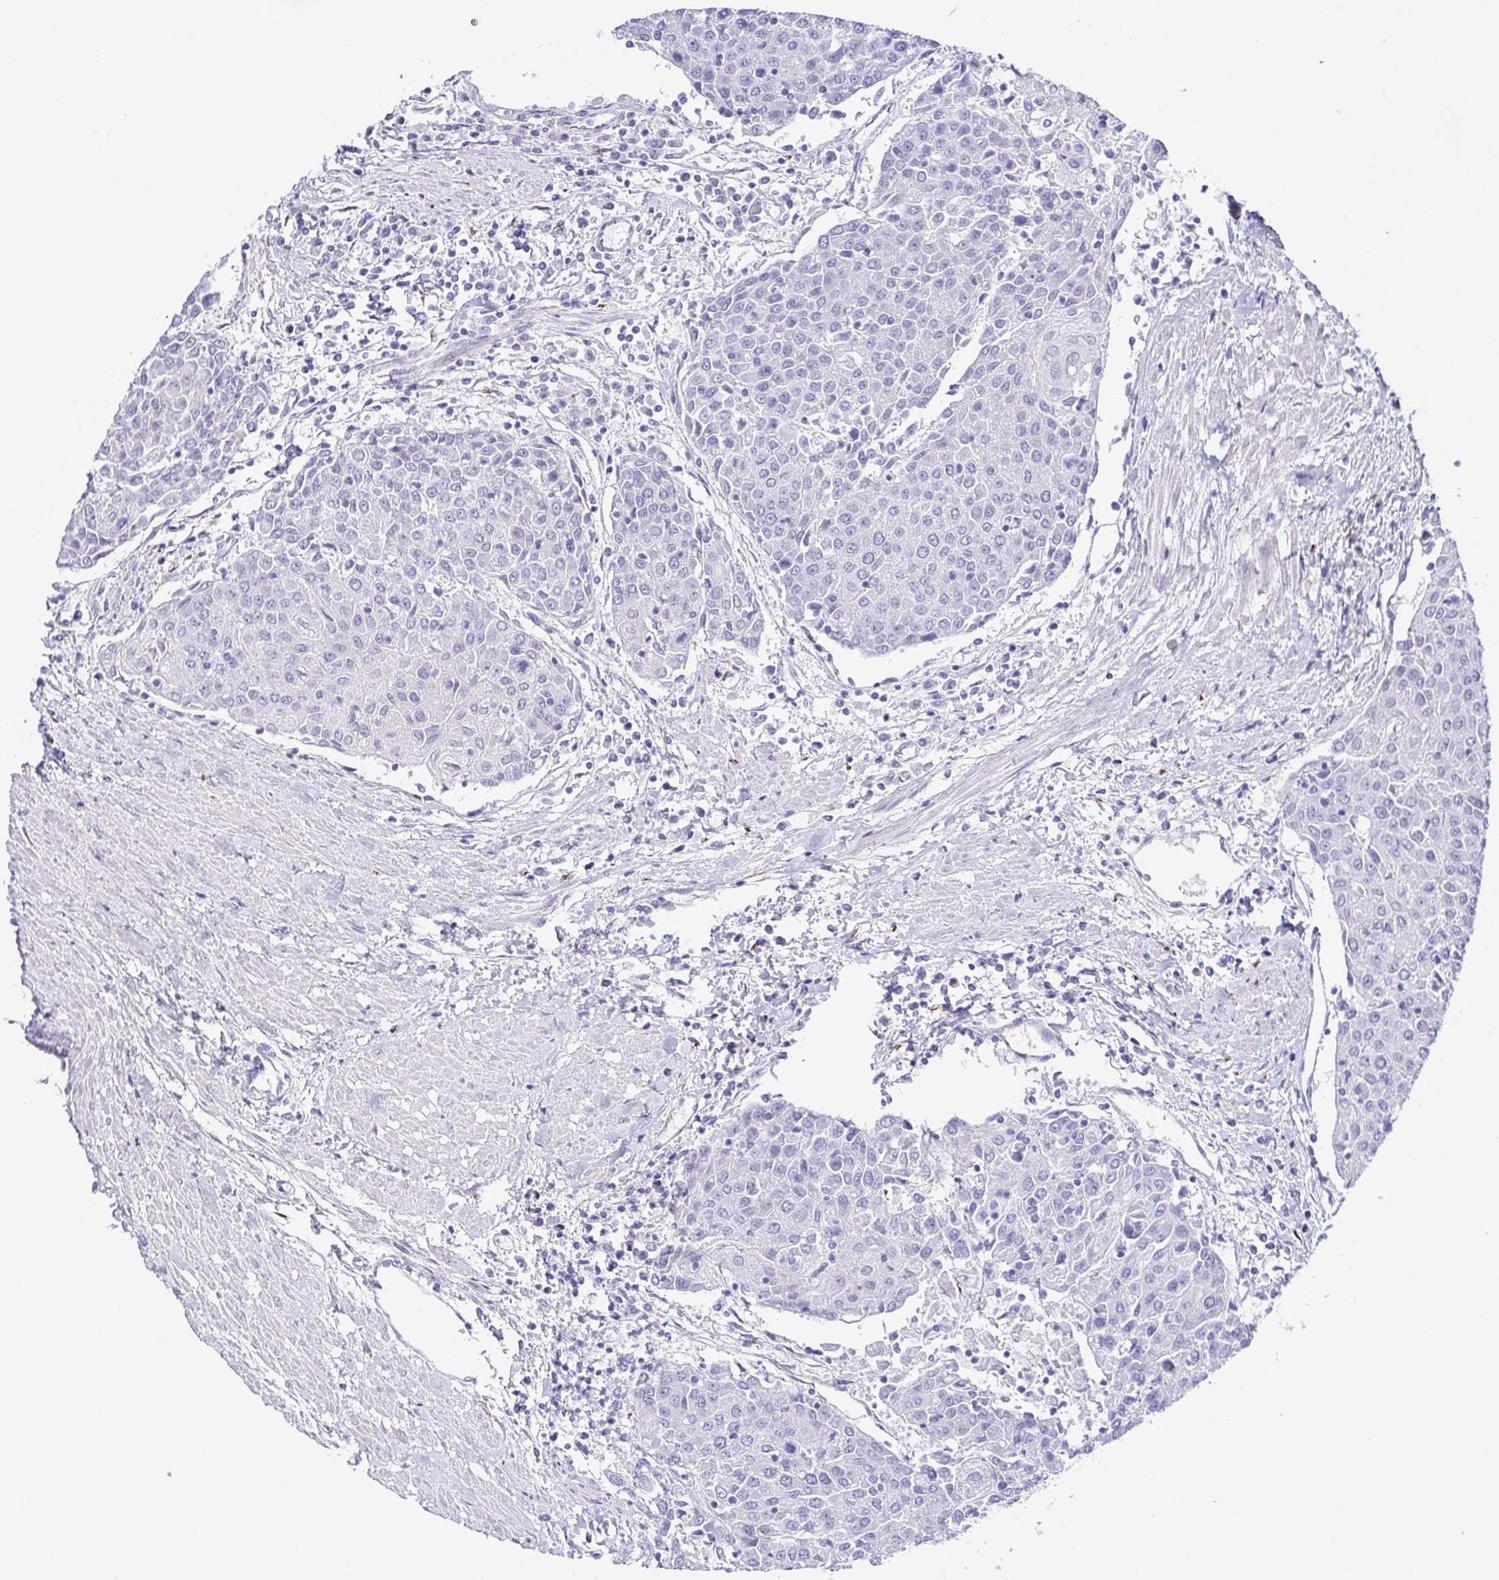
{"staining": {"intensity": "negative", "quantity": "none", "location": "none"}, "tissue": "urothelial cancer", "cell_type": "Tumor cells", "image_type": "cancer", "snomed": [{"axis": "morphology", "description": "Urothelial carcinoma, High grade"}, {"axis": "topography", "description": "Urinary bladder"}], "caption": "Image shows no significant protein positivity in tumor cells of high-grade urothelial carcinoma.", "gene": "LDLRAD1", "patient": {"sex": "female", "age": 85}}